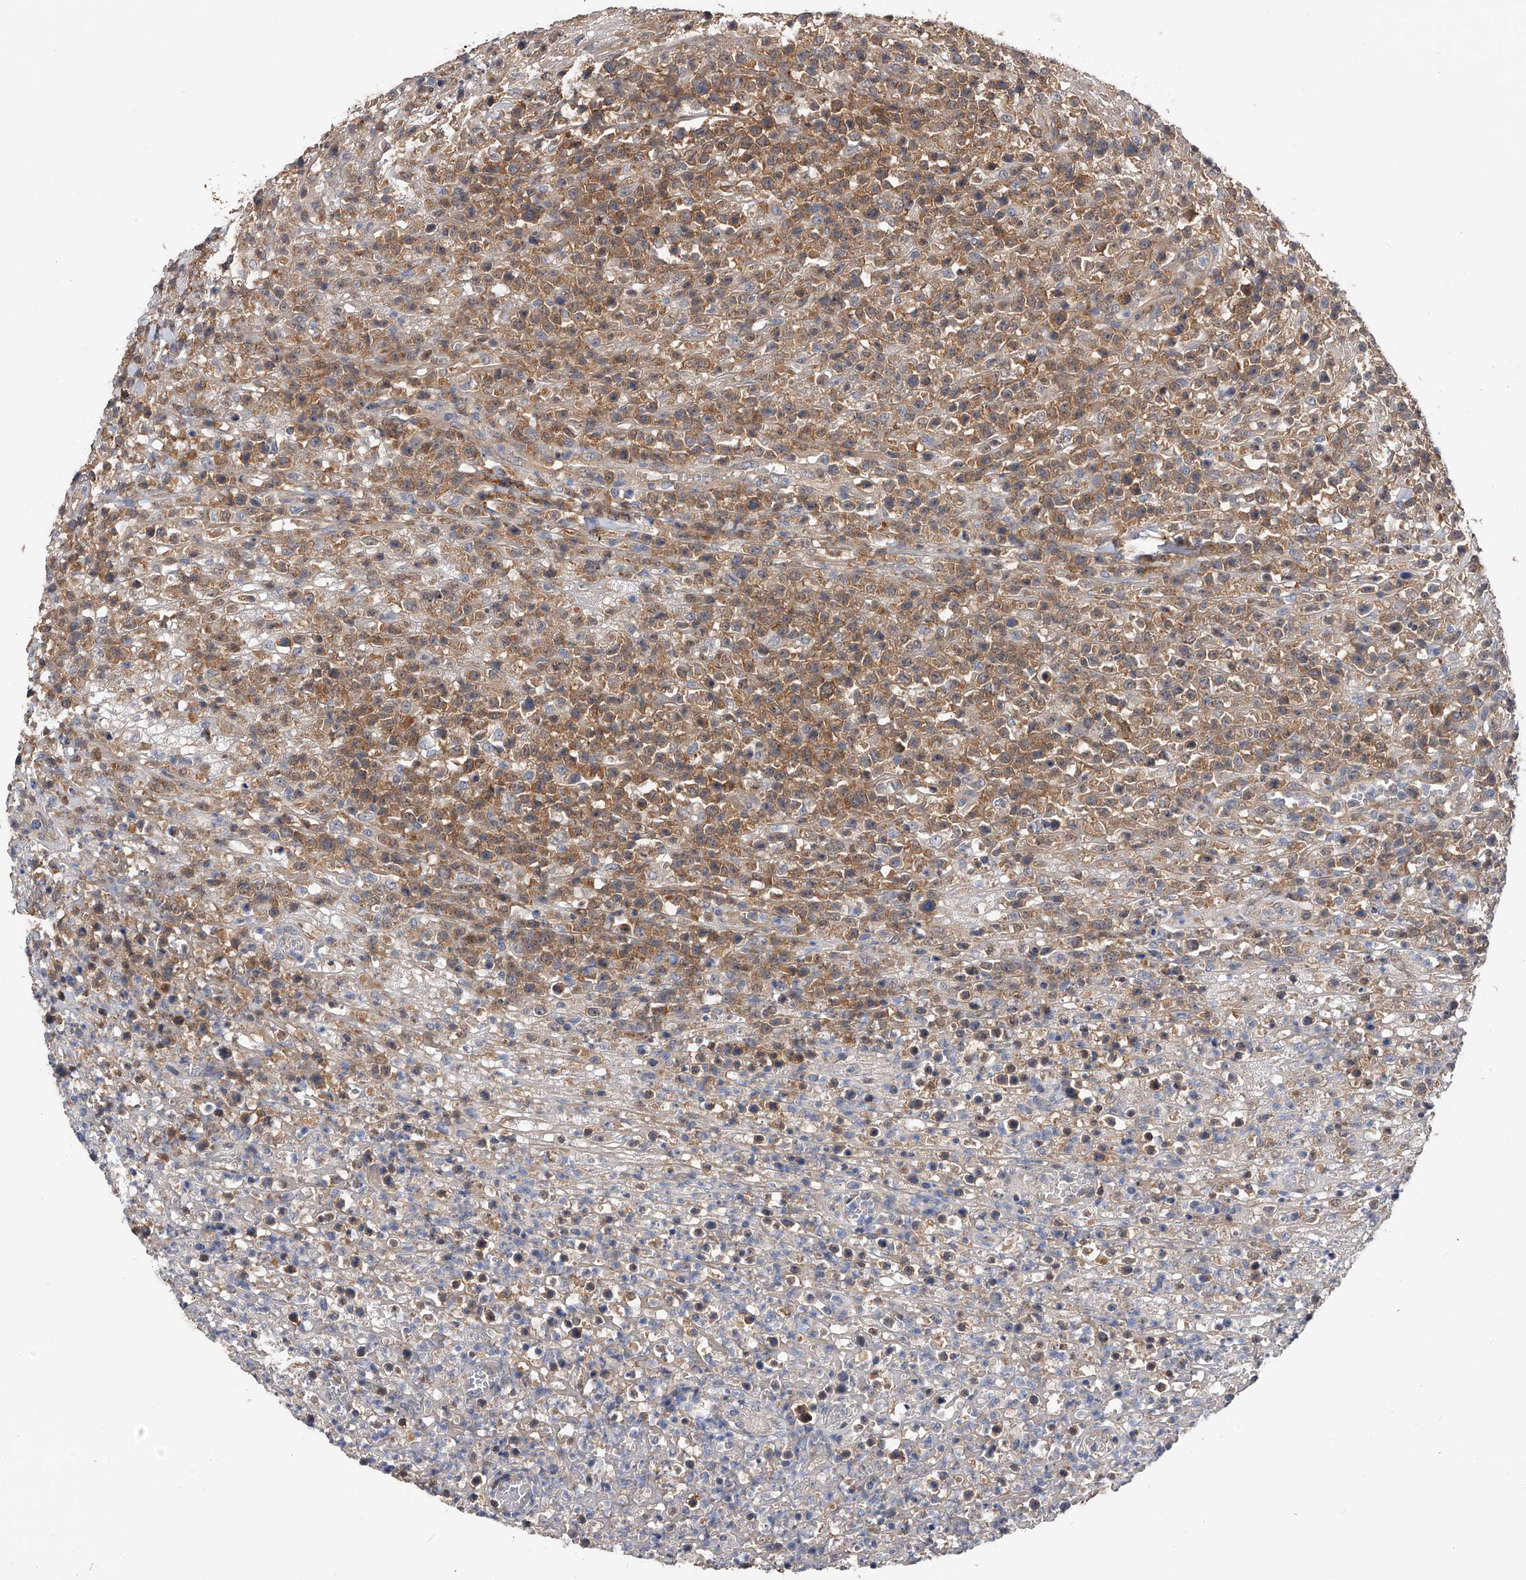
{"staining": {"intensity": "moderate", "quantity": ">75%", "location": "cytoplasmic/membranous"}, "tissue": "lymphoma", "cell_type": "Tumor cells", "image_type": "cancer", "snomed": [{"axis": "morphology", "description": "Malignant lymphoma, non-Hodgkin's type, High grade"}, {"axis": "topography", "description": "Colon"}], "caption": "IHC (DAB) staining of malignant lymphoma, non-Hodgkin's type (high-grade) demonstrates moderate cytoplasmic/membranous protein positivity in about >75% of tumor cells. (Stains: DAB in brown, nuclei in blue, Microscopy: brightfield microscopy at high magnification).", "gene": "CFAP298", "patient": {"sex": "female", "age": 53}}